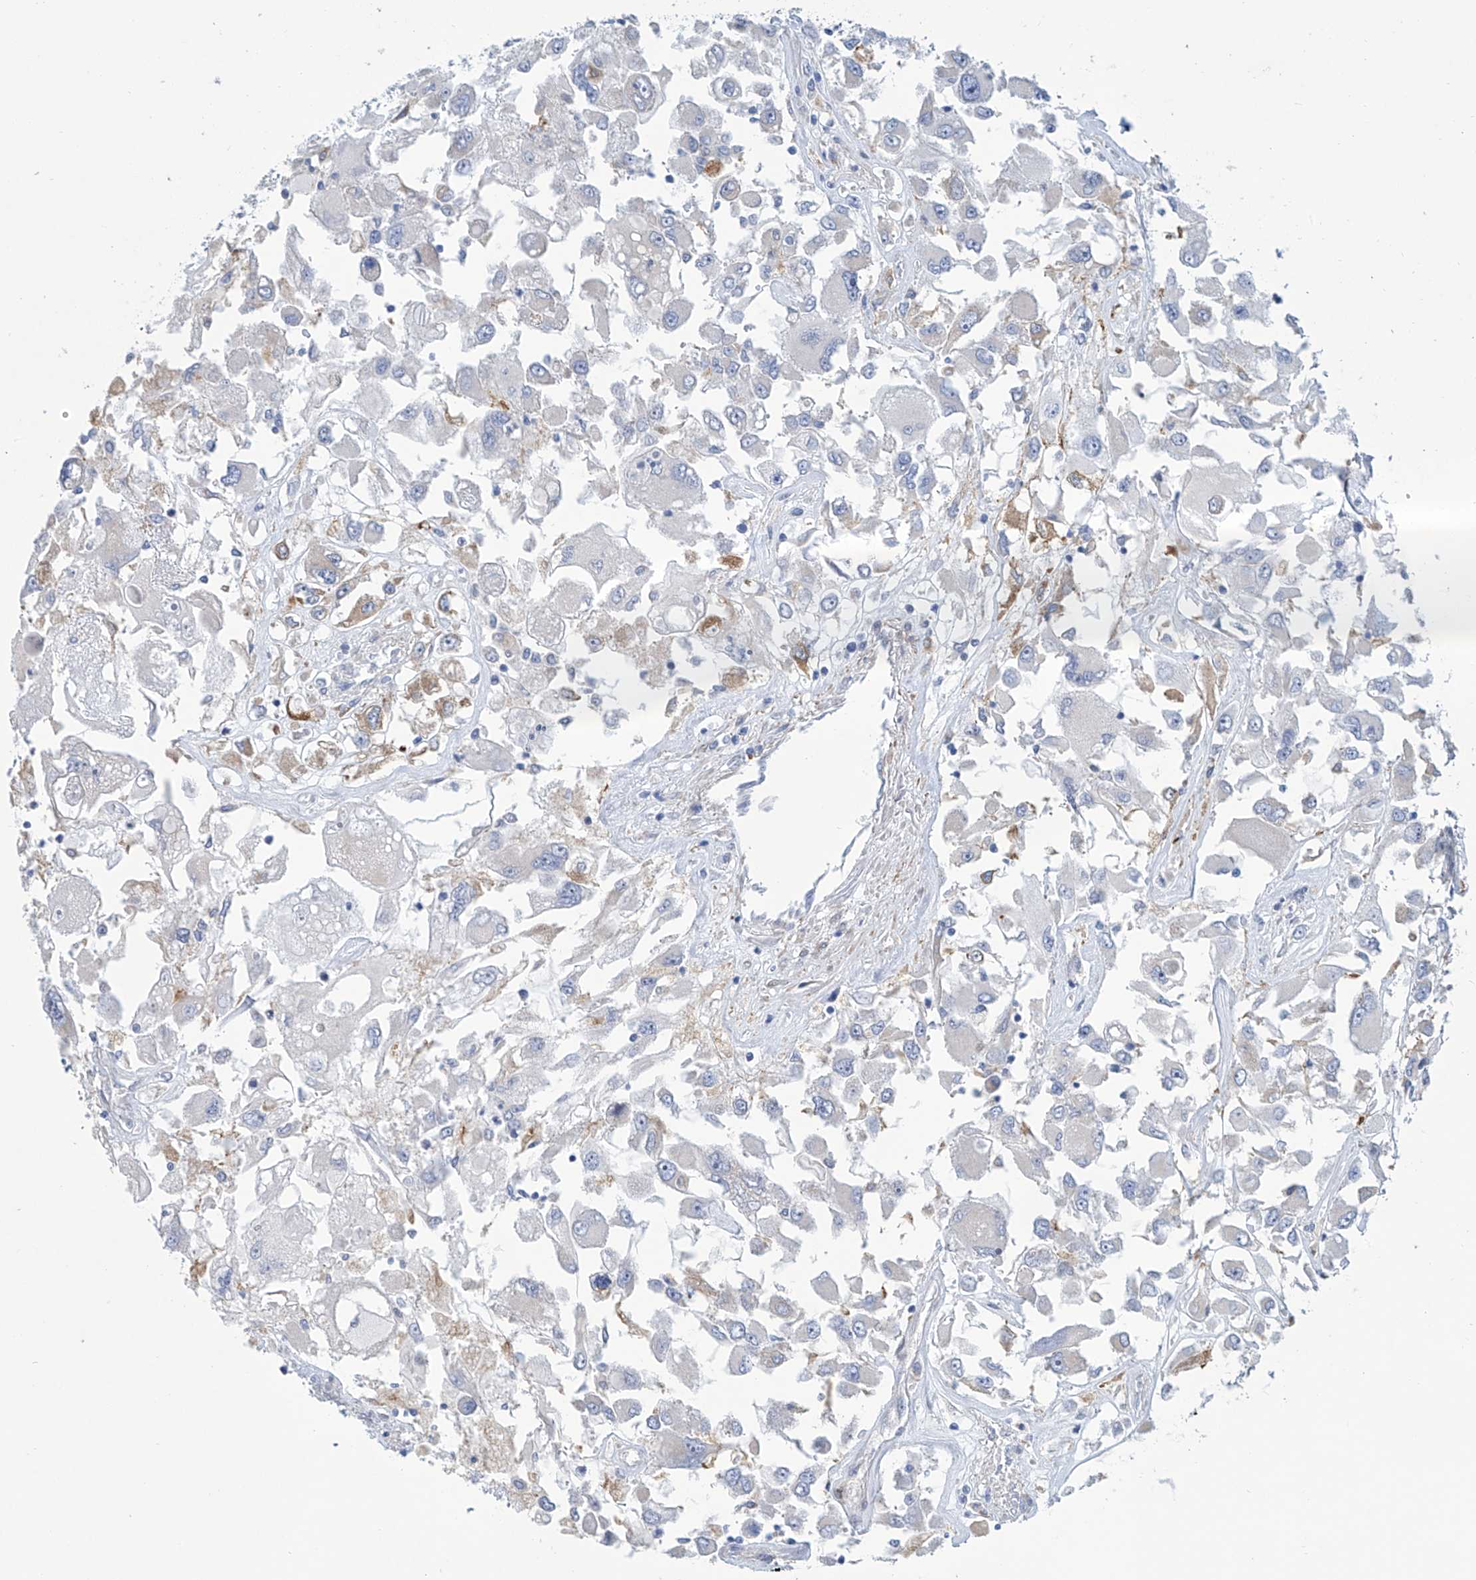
{"staining": {"intensity": "negative", "quantity": "none", "location": "none"}, "tissue": "renal cancer", "cell_type": "Tumor cells", "image_type": "cancer", "snomed": [{"axis": "morphology", "description": "Adenocarcinoma, NOS"}, {"axis": "topography", "description": "Kidney"}], "caption": "This photomicrograph is of adenocarcinoma (renal) stained with immunohistochemistry to label a protein in brown with the nuclei are counter-stained blue. There is no staining in tumor cells.", "gene": "TNN", "patient": {"sex": "female", "age": 52}}